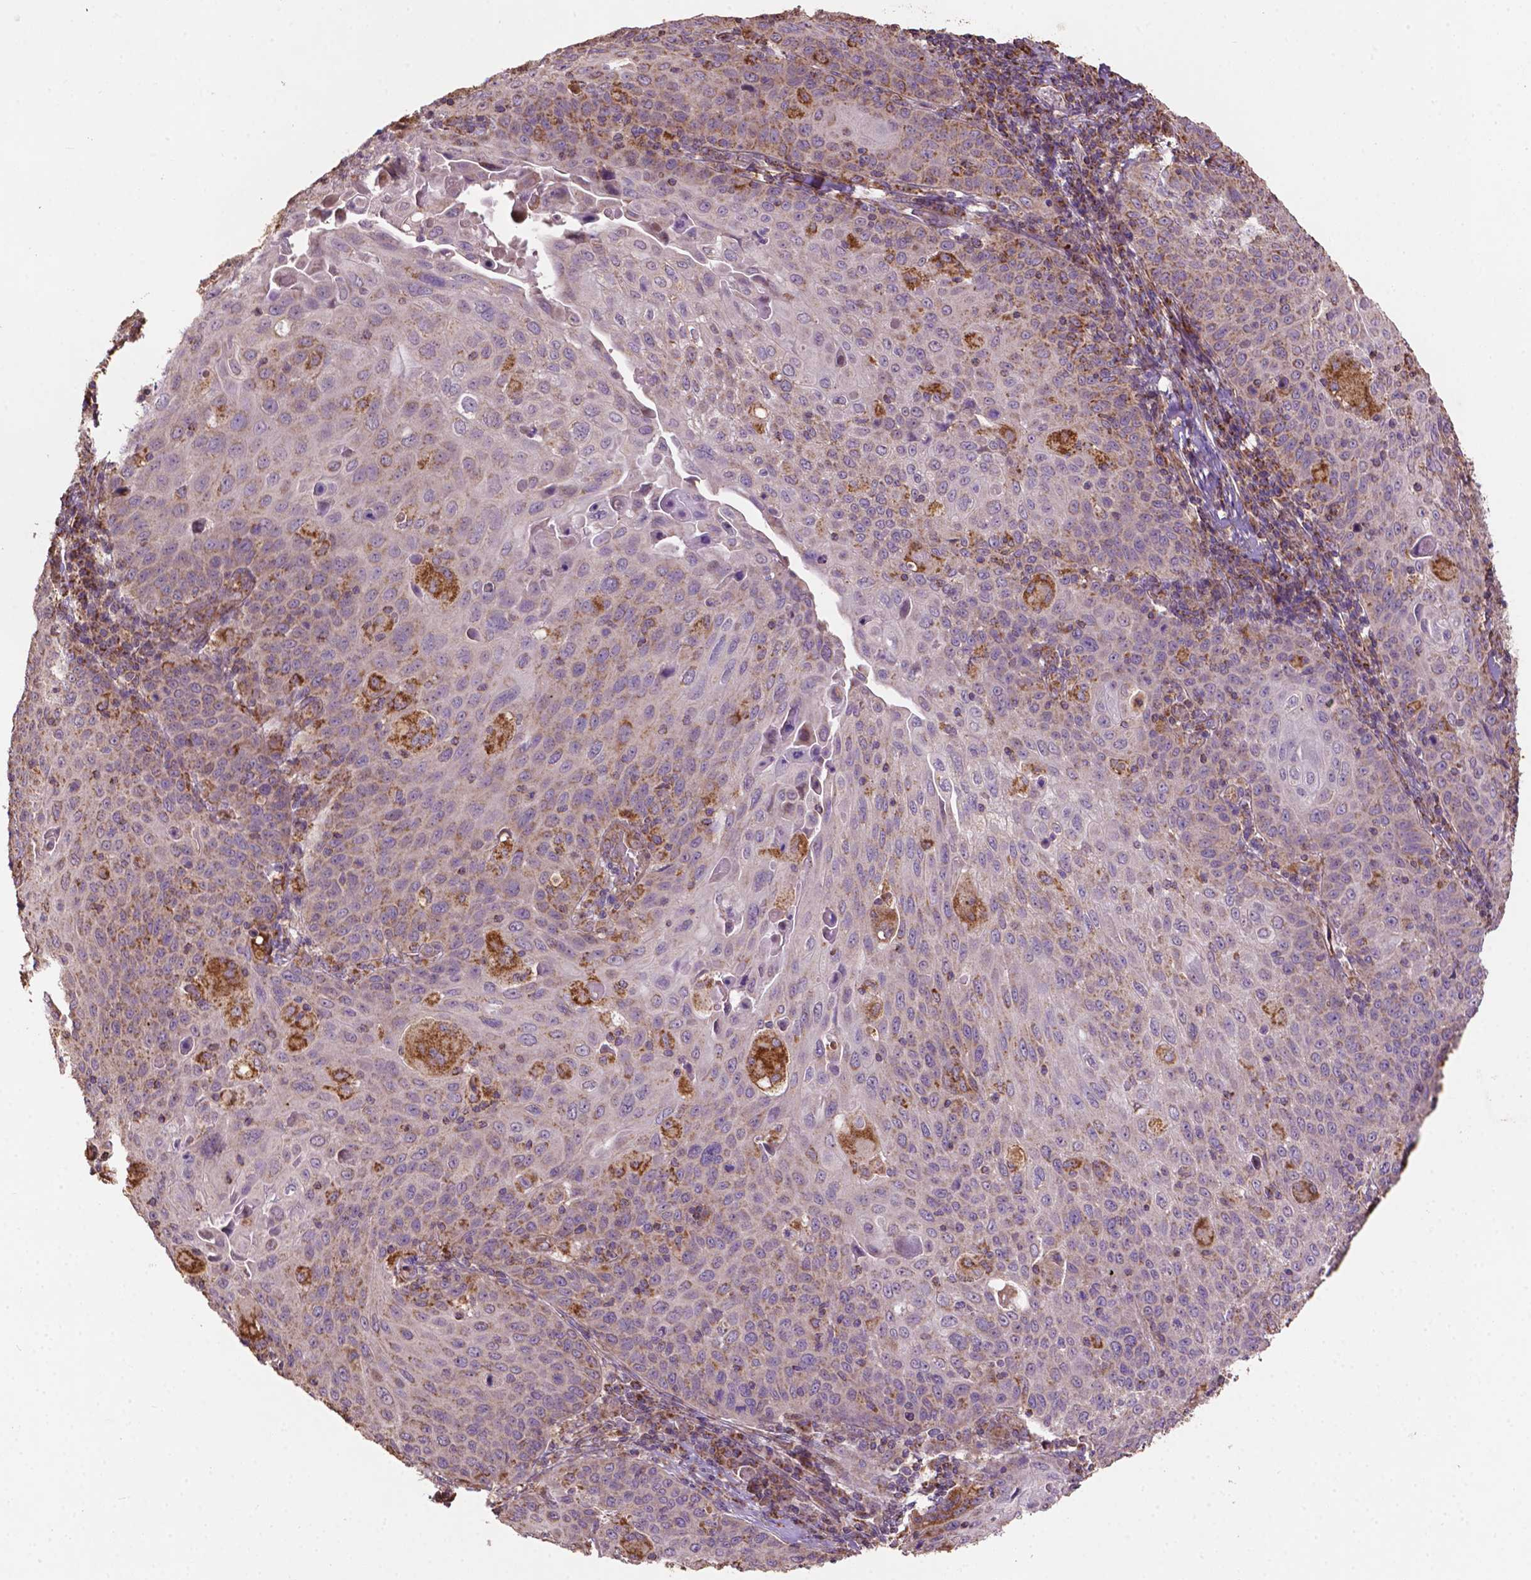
{"staining": {"intensity": "weak", "quantity": "<25%", "location": "cytoplasmic/membranous"}, "tissue": "cervical cancer", "cell_type": "Tumor cells", "image_type": "cancer", "snomed": [{"axis": "morphology", "description": "Squamous cell carcinoma, NOS"}, {"axis": "topography", "description": "Cervix"}], "caption": "Human cervical cancer (squamous cell carcinoma) stained for a protein using immunohistochemistry (IHC) exhibits no expression in tumor cells.", "gene": "LRR1", "patient": {"sex": "female", "age": 65}}